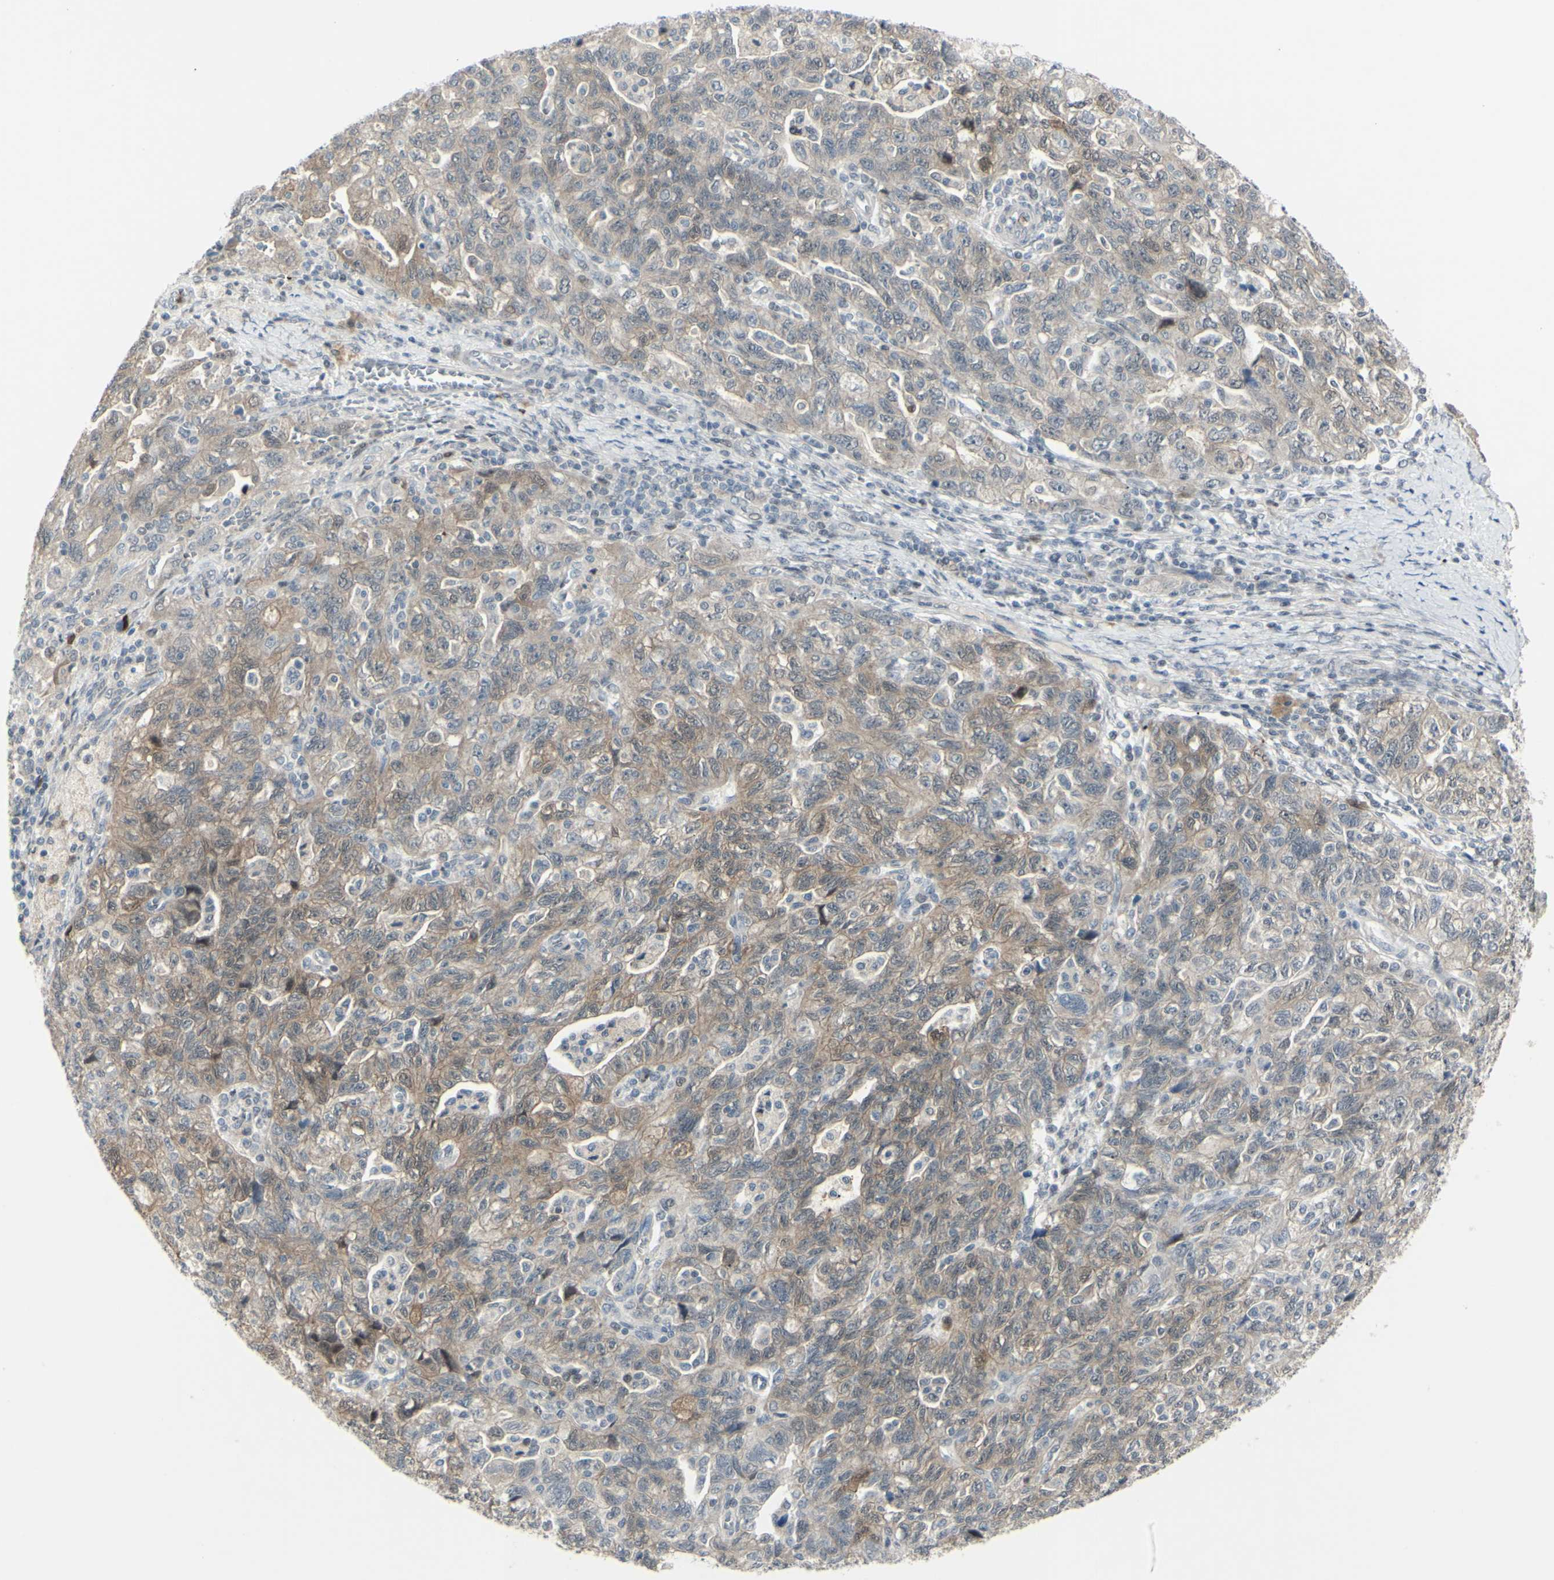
{"staining": {"intensity": "weak", "quantity": ">75%", "location": "cytoplasmic/membranous"}, "tissue": "ovarian cancer", "cell_type": "Tumor cells", "image_type": "cancer", "snomed": [{"axis": "morphology", "description": "Carcinoma, NOS"}, {"axis": "morphology", "description": "Cystadenocarcinoma, serous, NOS"}, {"axis": "topography", "description": "Ovary"}], "caption": "Tumor cells demonstrate low levels of weak cytoplasmic/membranous staining in approximately >75% of cells in ovarian carcinoma. Nuclei are stained in blue.", "gene": "ETNK1", "patient": {"sex": "female", "age": 69}}